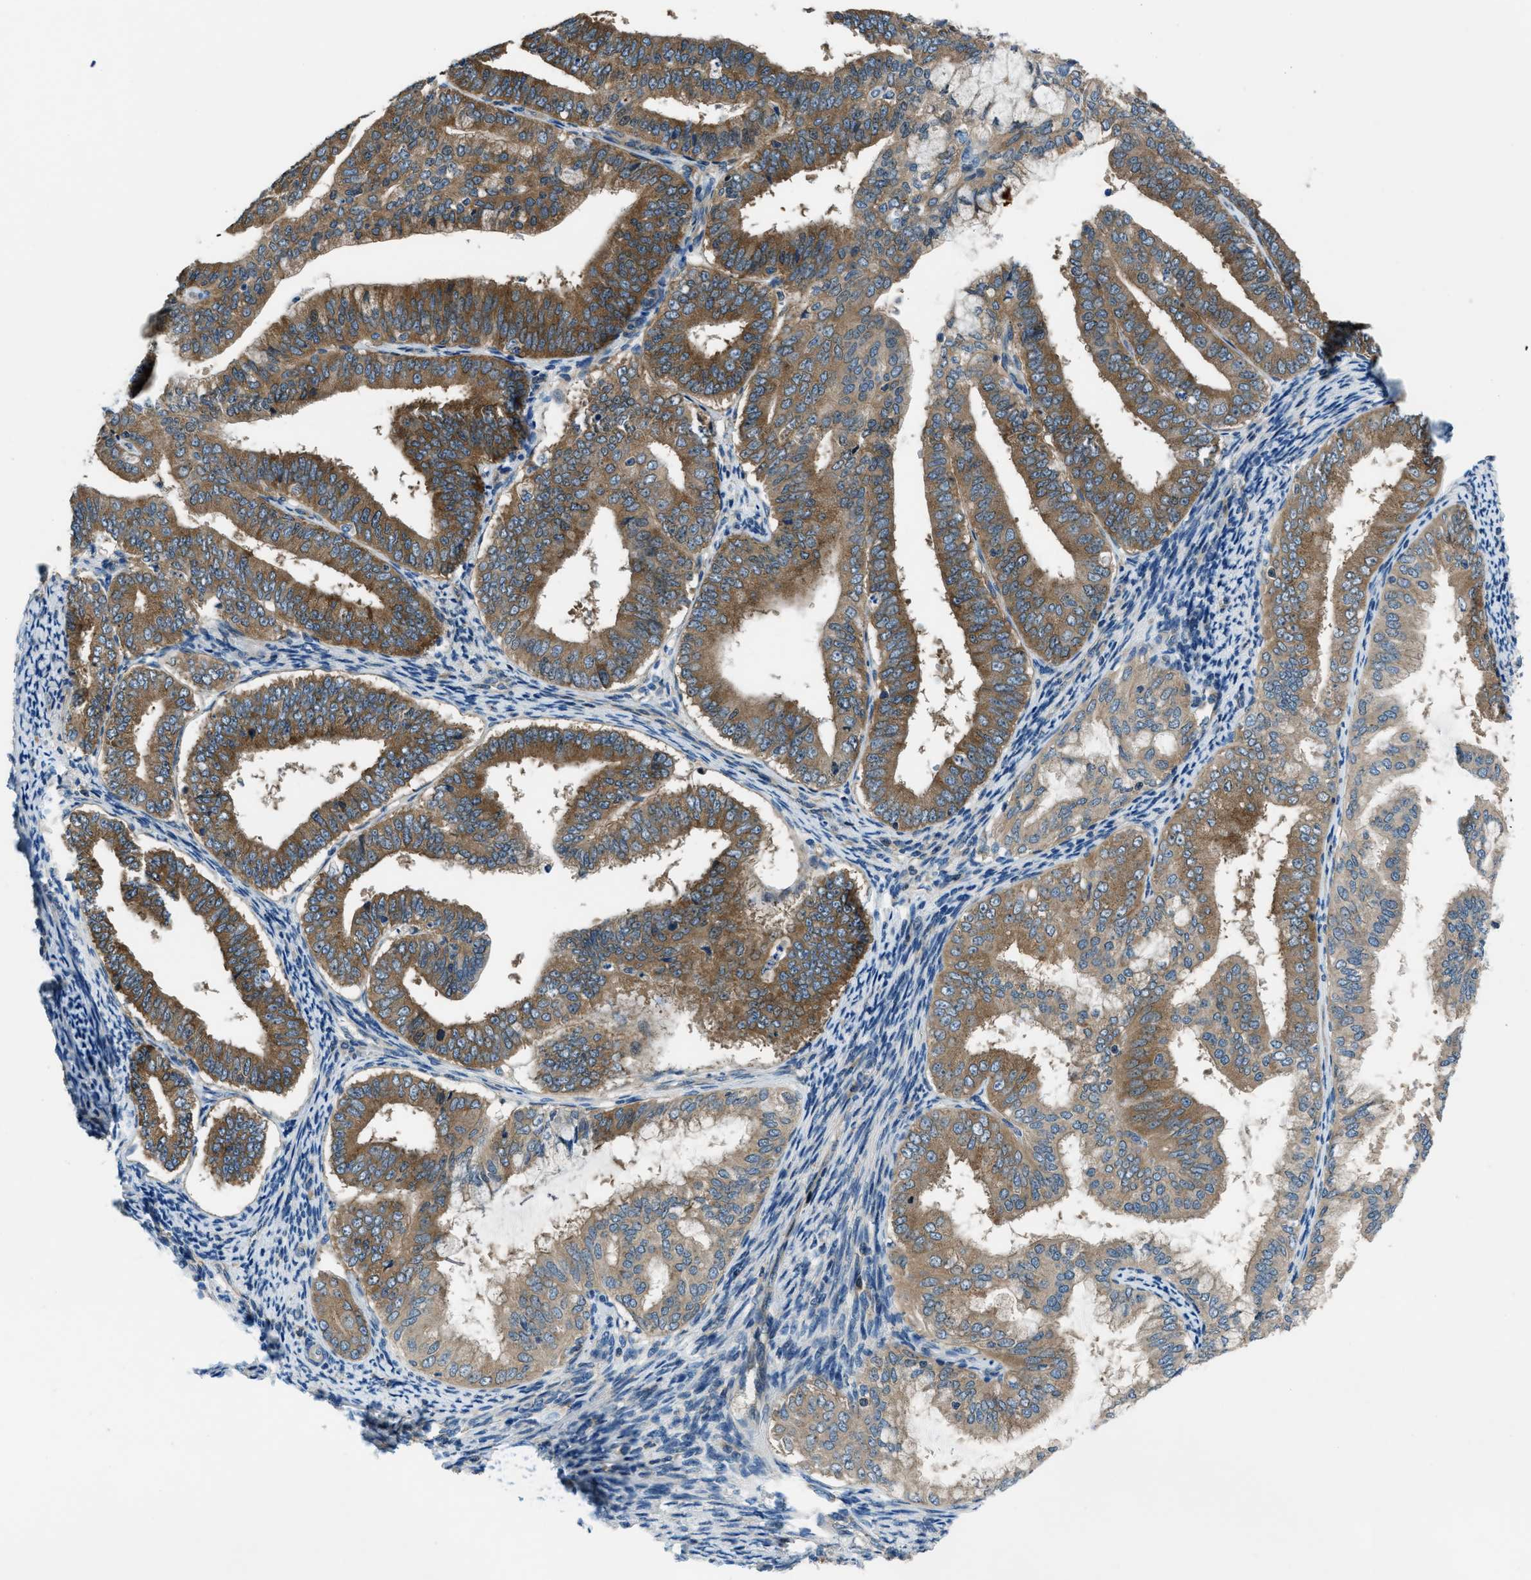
{"staining": {"intensity": "moderate", "quantity": ">75%", "location": "cytoplasmic/membranous"}, "tissue": "endometrial cancer", "cell_type": "Tumor cells", "image_type": "cancer", "snomed": [{"axis": "morphology", "description": "Adenocarcinoma, NOS"}, {"axis": "topography", "description": "Endometrium"}], "caption": "Immunohistochemical staining of endometrial cancer (adenocarcinoma) exhibits medium levels of moderate cytoplasmic/membranous protein expression in about >75% of tumor cells.", "gene": "ARFGAP2", "patient": {"sex": "female", "age": 63}}